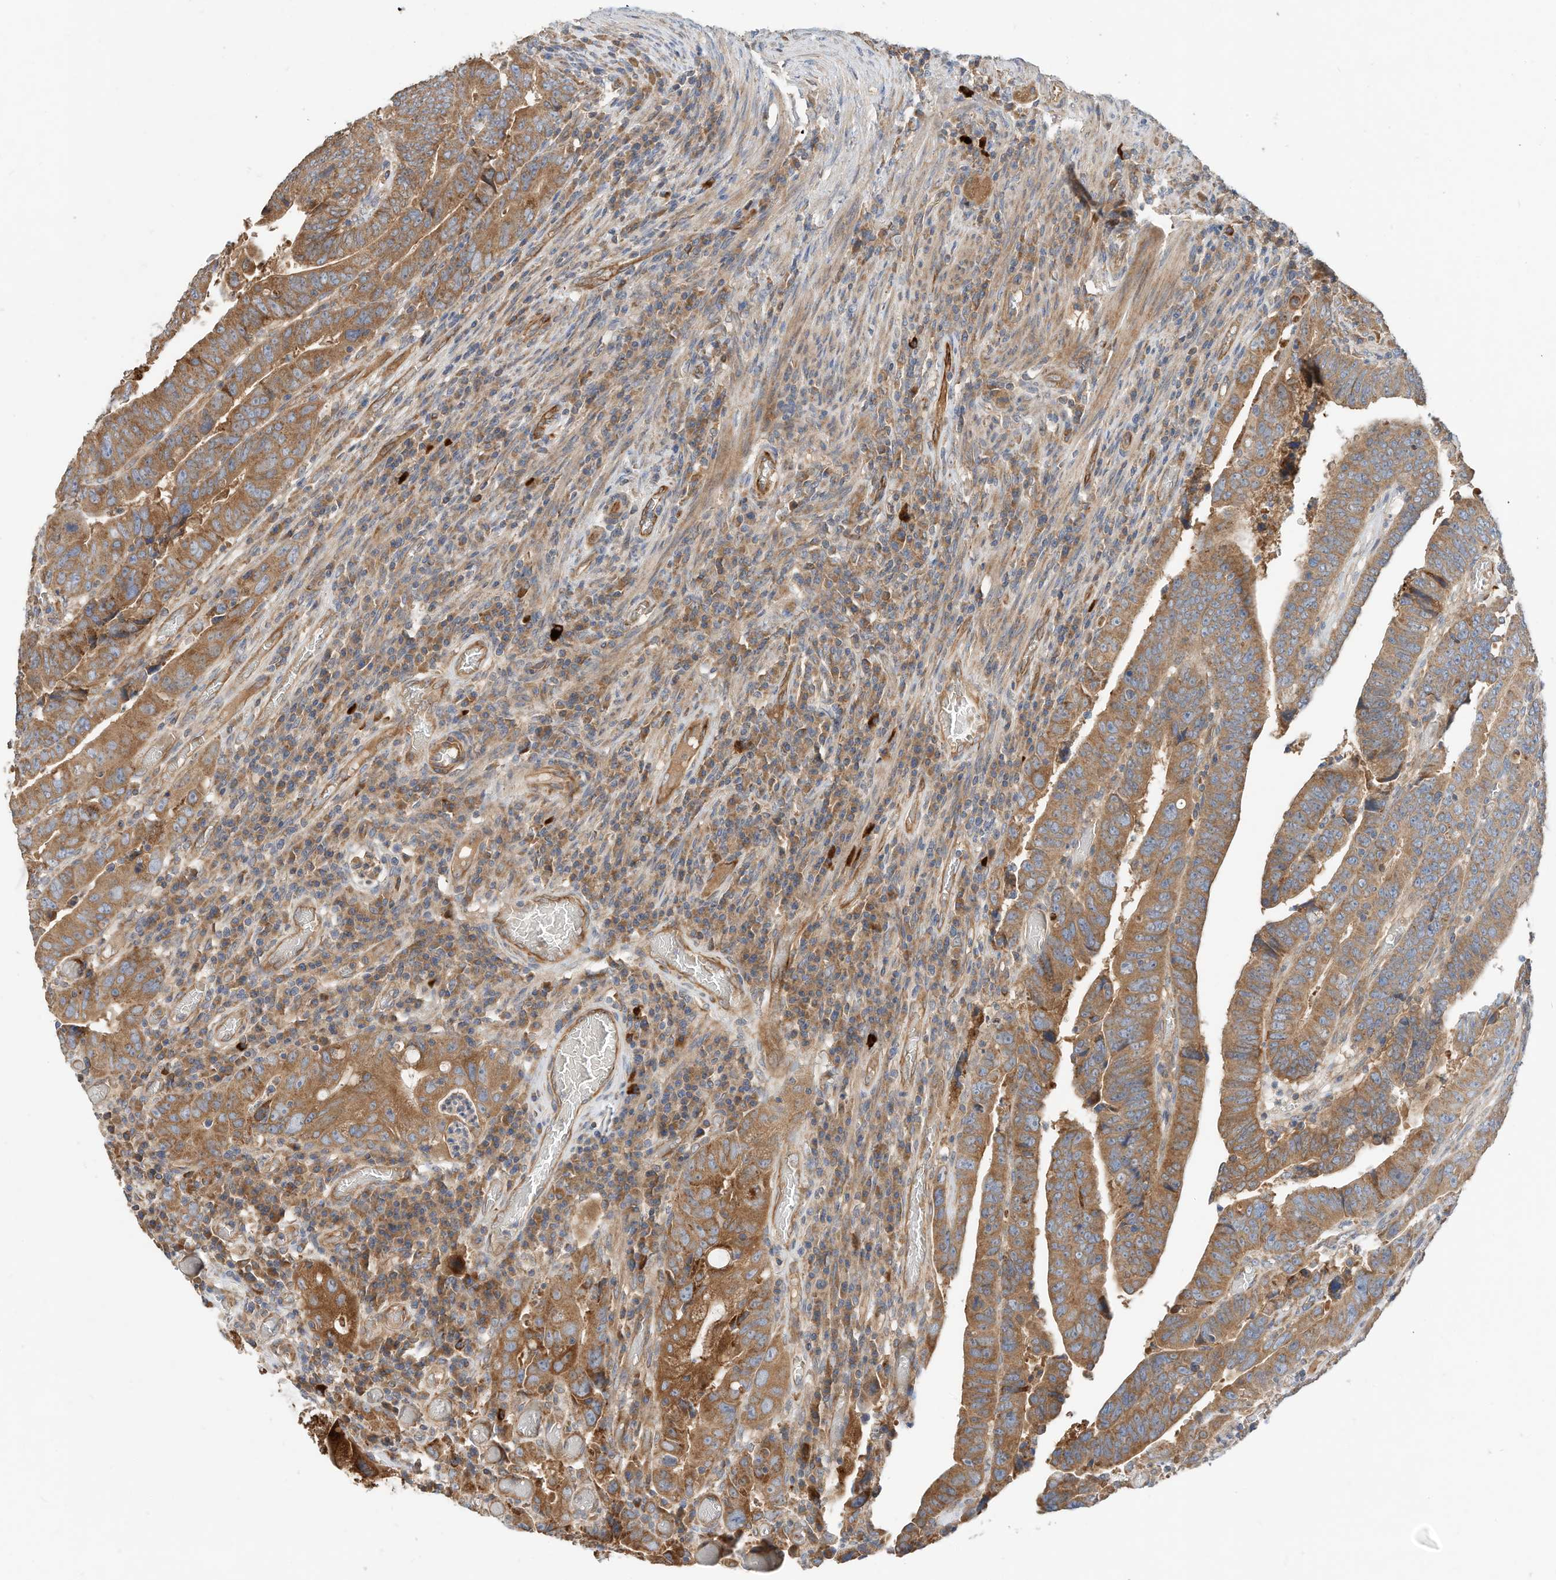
{"staining": {"intensity": "moderate", "quantity": ">75%", "location": "cytoplasmic/membranous"}, "tissue": "colorectal cancer", "cell_type": "Tumor cells", "image_type": "cancer", "snomed": [{"axis": "morphology", "description": "Normal tissue, NOS"}, {"axis": "morphology", "description": "Adenocarcinoma, NOS"}, {"axis": "topography", "description": "Rectum"}], "caption": "Immunohistochemistry (IHC) of human colorectal cancer exhibits medium levels of moderate cytoplasmic/membranous positivity in approximately >75% of tumor cells.", "gene": "CPAMD8", "patient": {"sex": "female", "age": 65}}